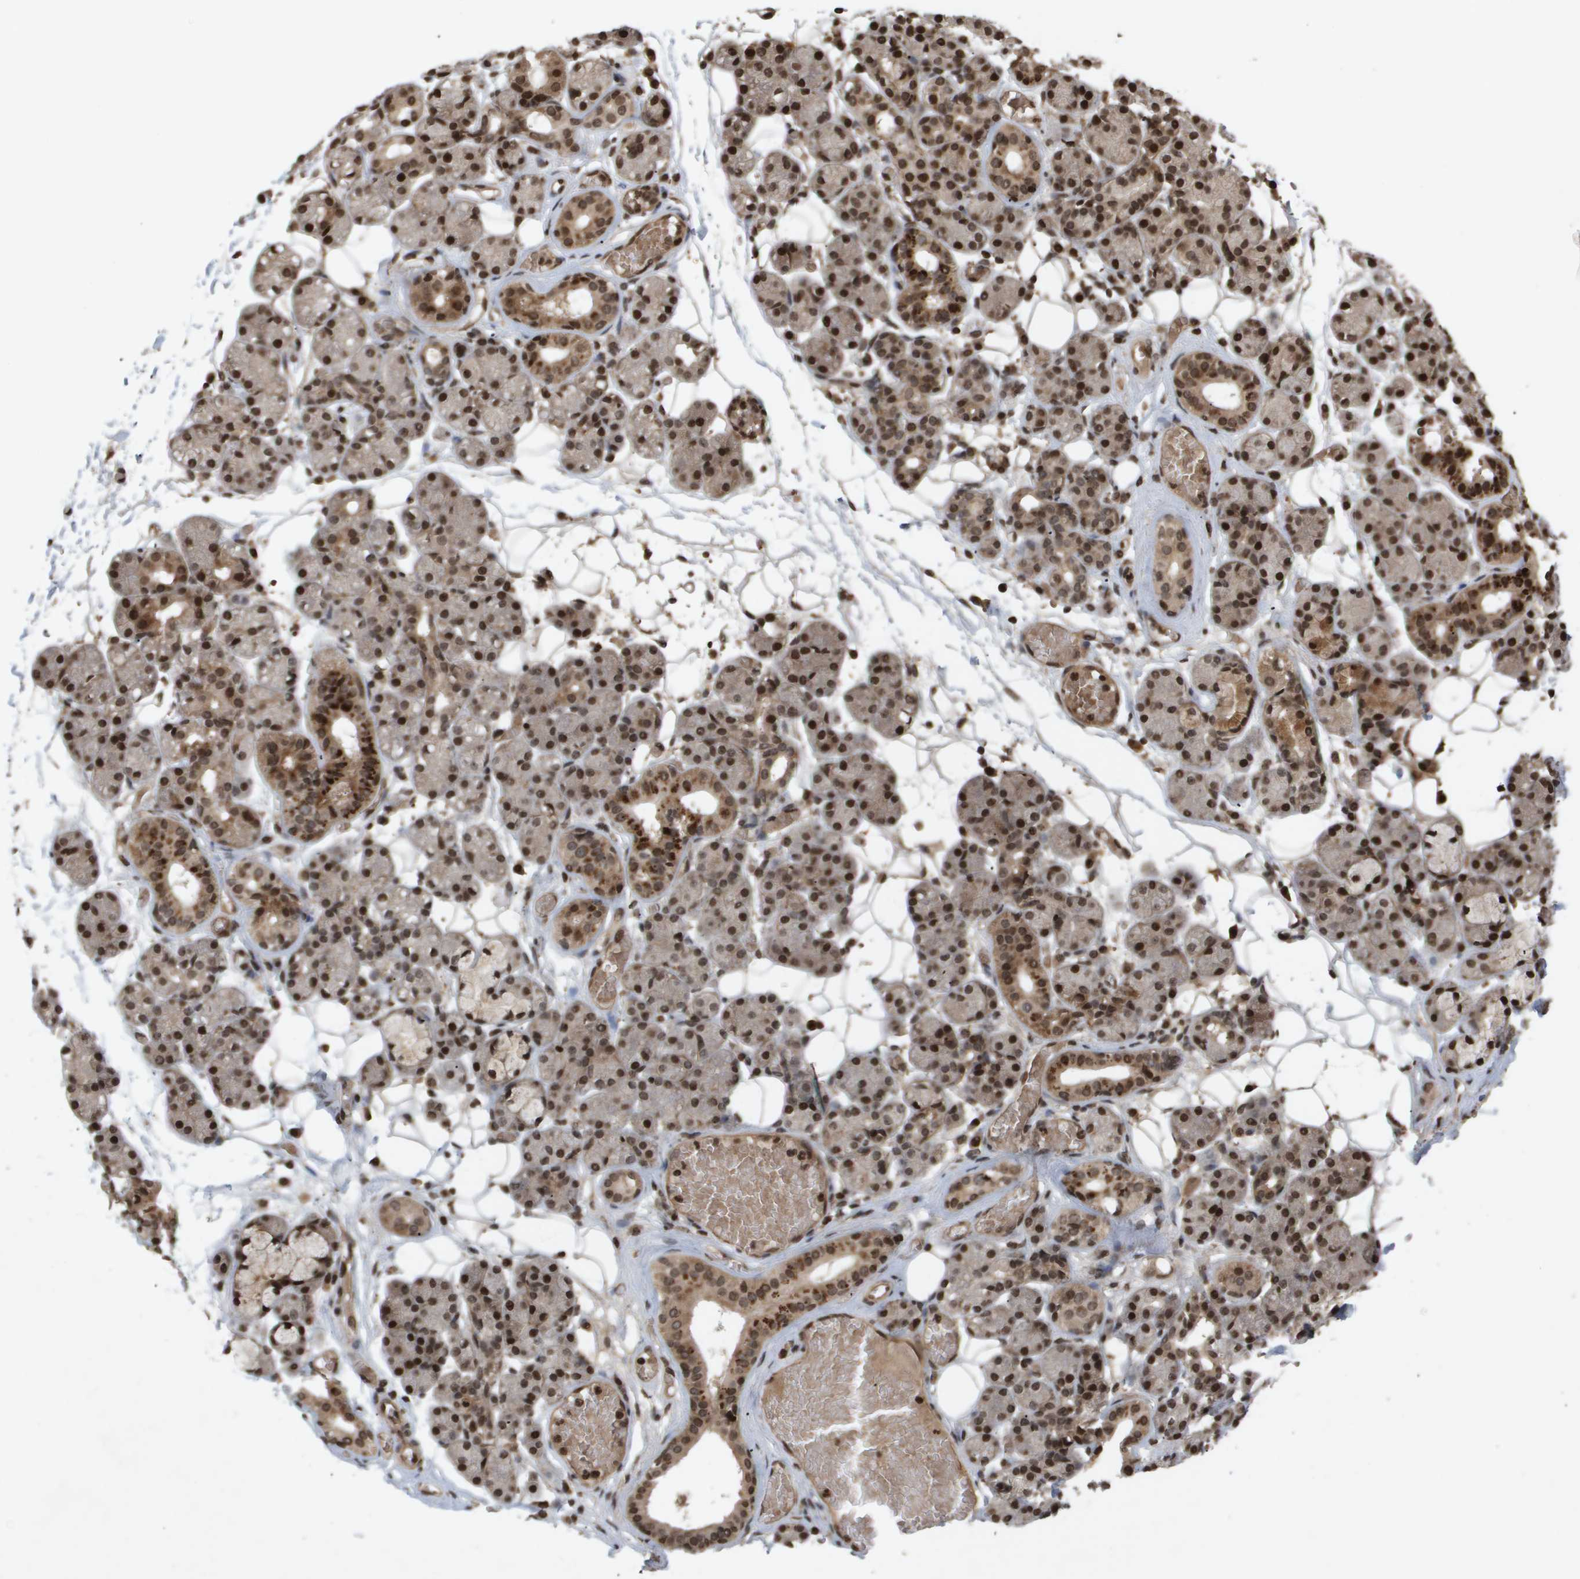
{"staining": {"intensity": "strong", "quantity": "25%-75%", "location": "cytoplasmic/membranous,nuclear"}, "tissue": "salivary gland", "cell_type": "Glandular cells", "image_type": "normal", "snomed": [{"axis": "morphology", "description": "Normal tissue, NOS"}, {"axis": "topography", "description": "Salivary gland"}], "caption": "The micrograph demonstrates immunohistochemical staining of unremarkable salivary gland. There is strong cytoplasmic/membranous,nuclear staining is present in about 25%-75% of glandular cells.", "gene": "HSPA6", "patient": {"sex": "male", "age": 63}}